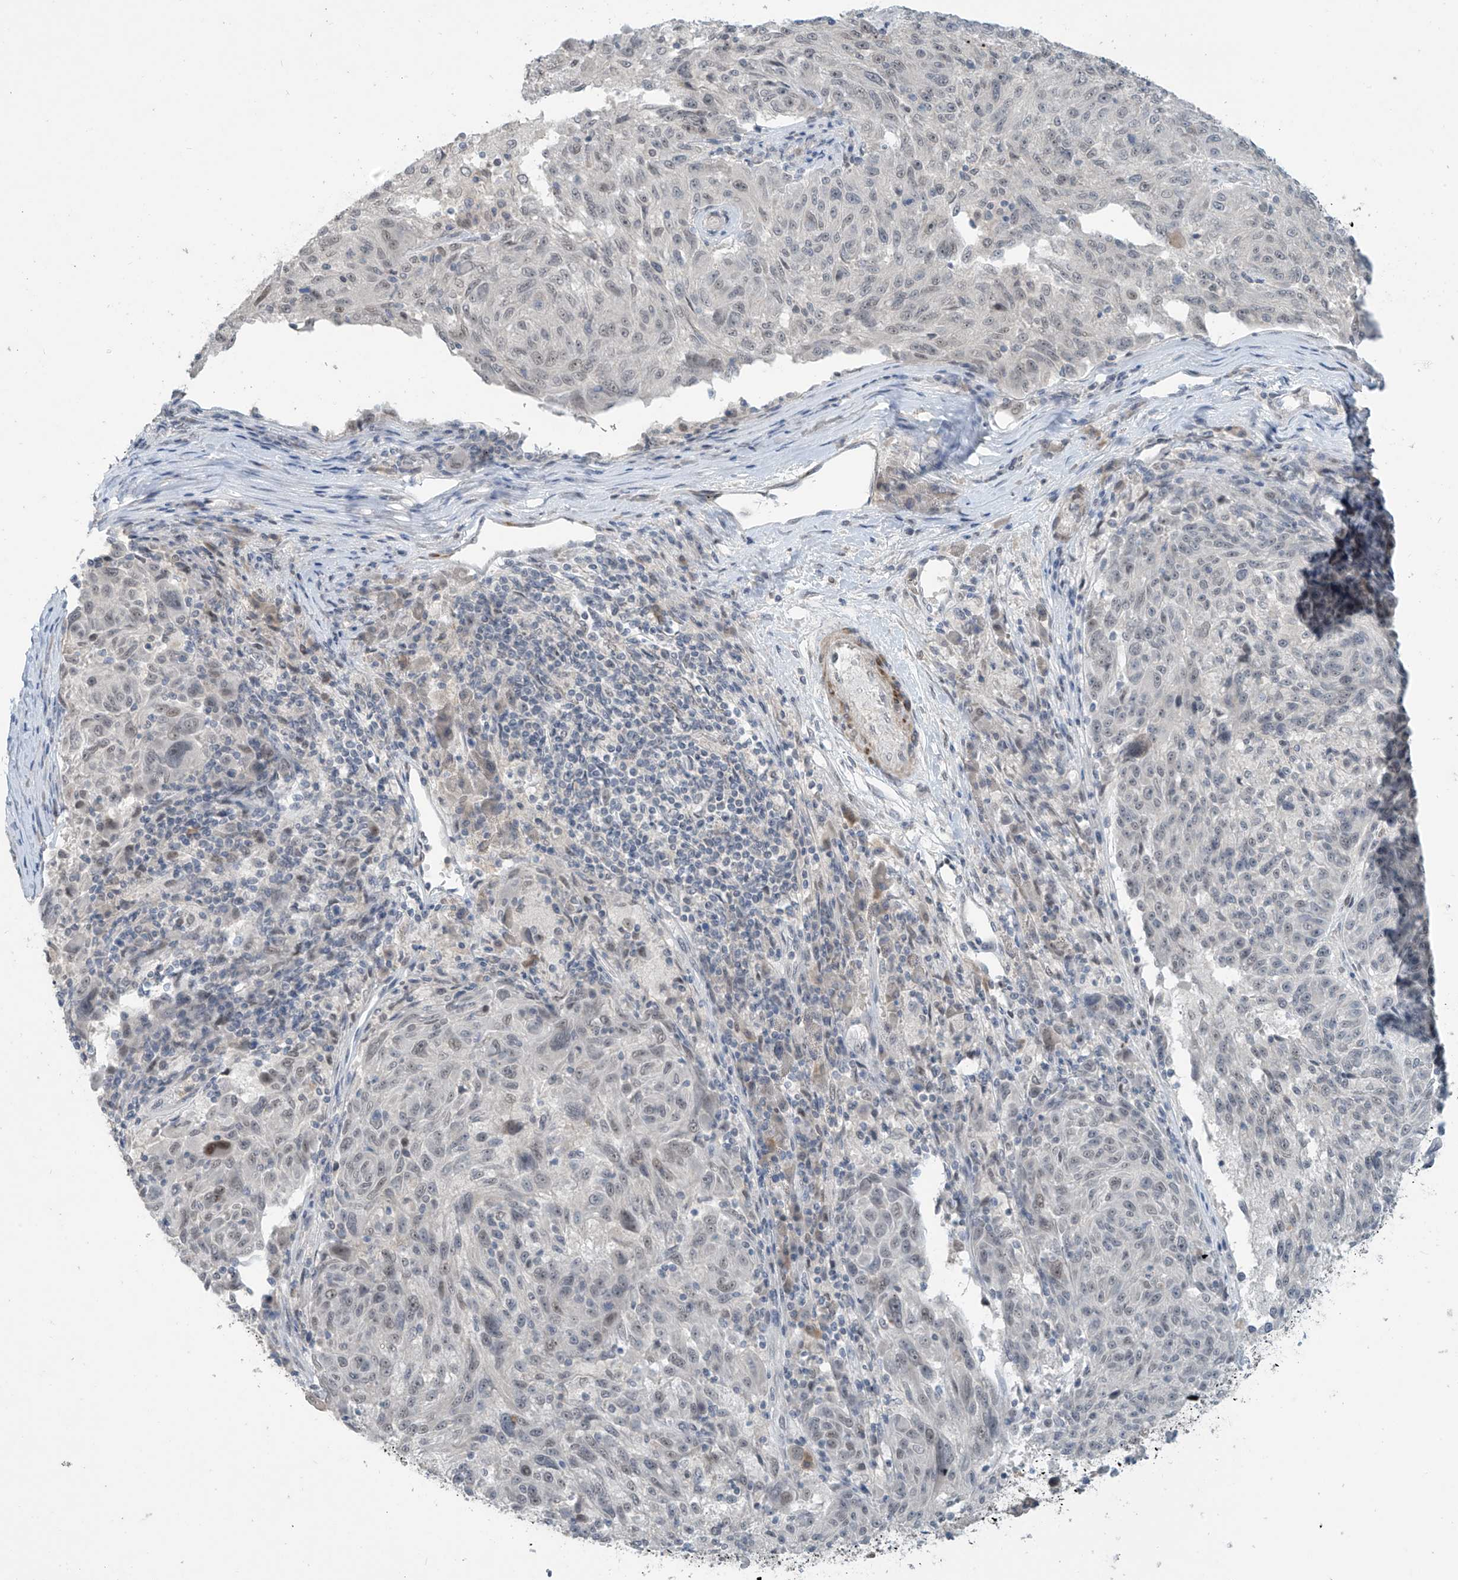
{"staining": {"intensity": "negative", "quantity": "none", "location": "none"}, "tissue": "melanoma", "cell_type": "Tumor cells", "image_type": "cancer", "snomed": [{"axis": "morphology", "description": "Malignant melanoma, NOS"}, {"axis": "topography", "description": "Skin"}], "caption": "Tumor cells show no significant expression in malignant melanoma.", "gene": "METAP1D", "patient": {"sex": "male", "age": 53}}